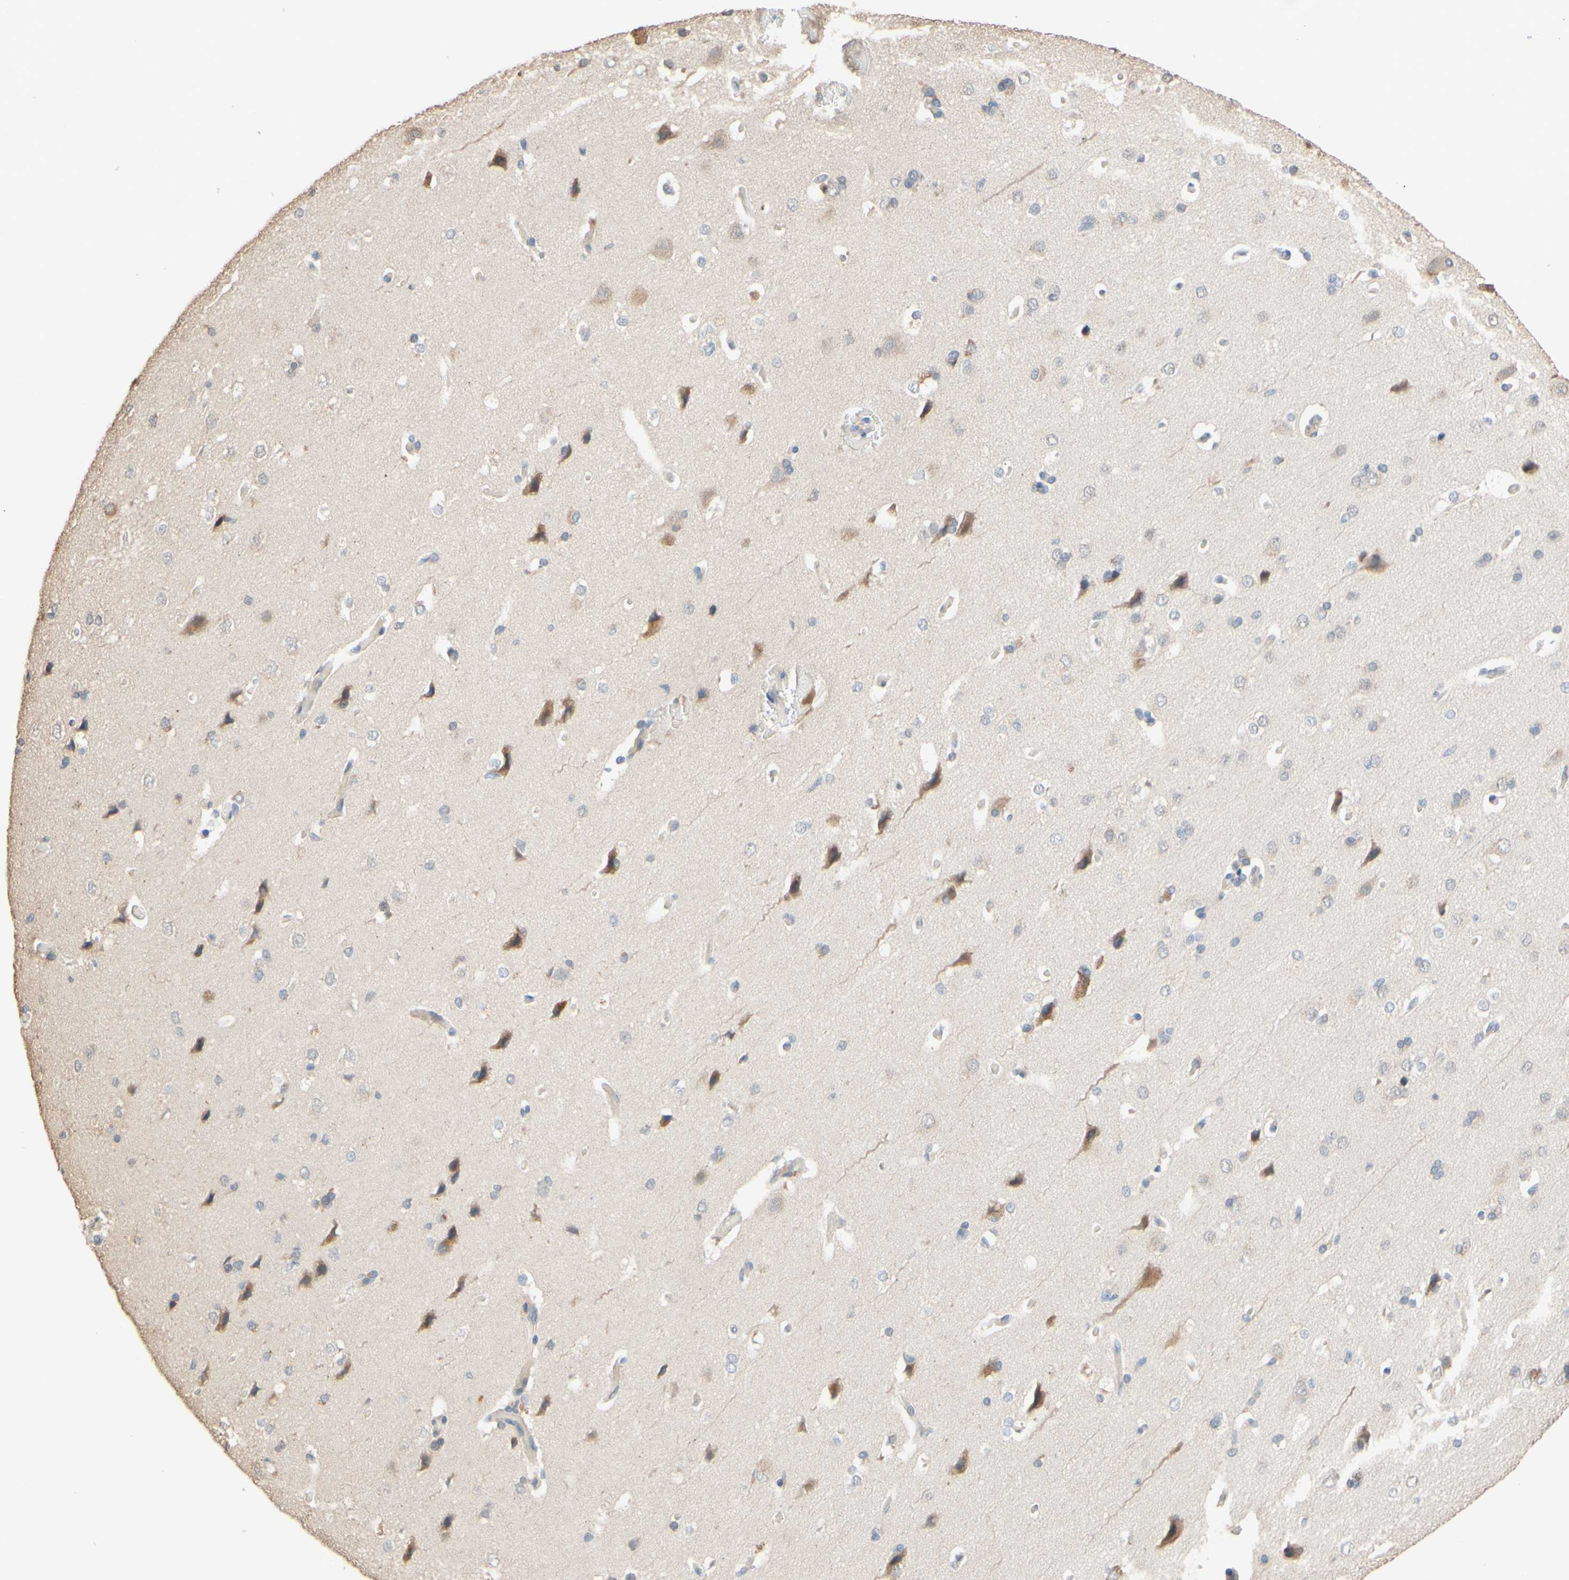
{"staining": {"intensity": "weak", "quantity": "25%-75%", "location": "cytoplasmic/membranous"}, "tissue": "cerebral cortex", "cell_type": "Endothelial cells", "image_type": "normal", "snomed": [{"axis": "morphology", "description": "Normal tissue, NOS"}, {"axis": "topography", "description": "Cerebral cortex"}], "caption": "A histopathology image showing weak cytoplasmic/membranous staining in about 25%-75% of endothelial cells in normal cerebral cortex, as visualized by brown immunohistochemical staining.", "gene": "SMIM19", "patient": {"sex": "male", "age": 62}}